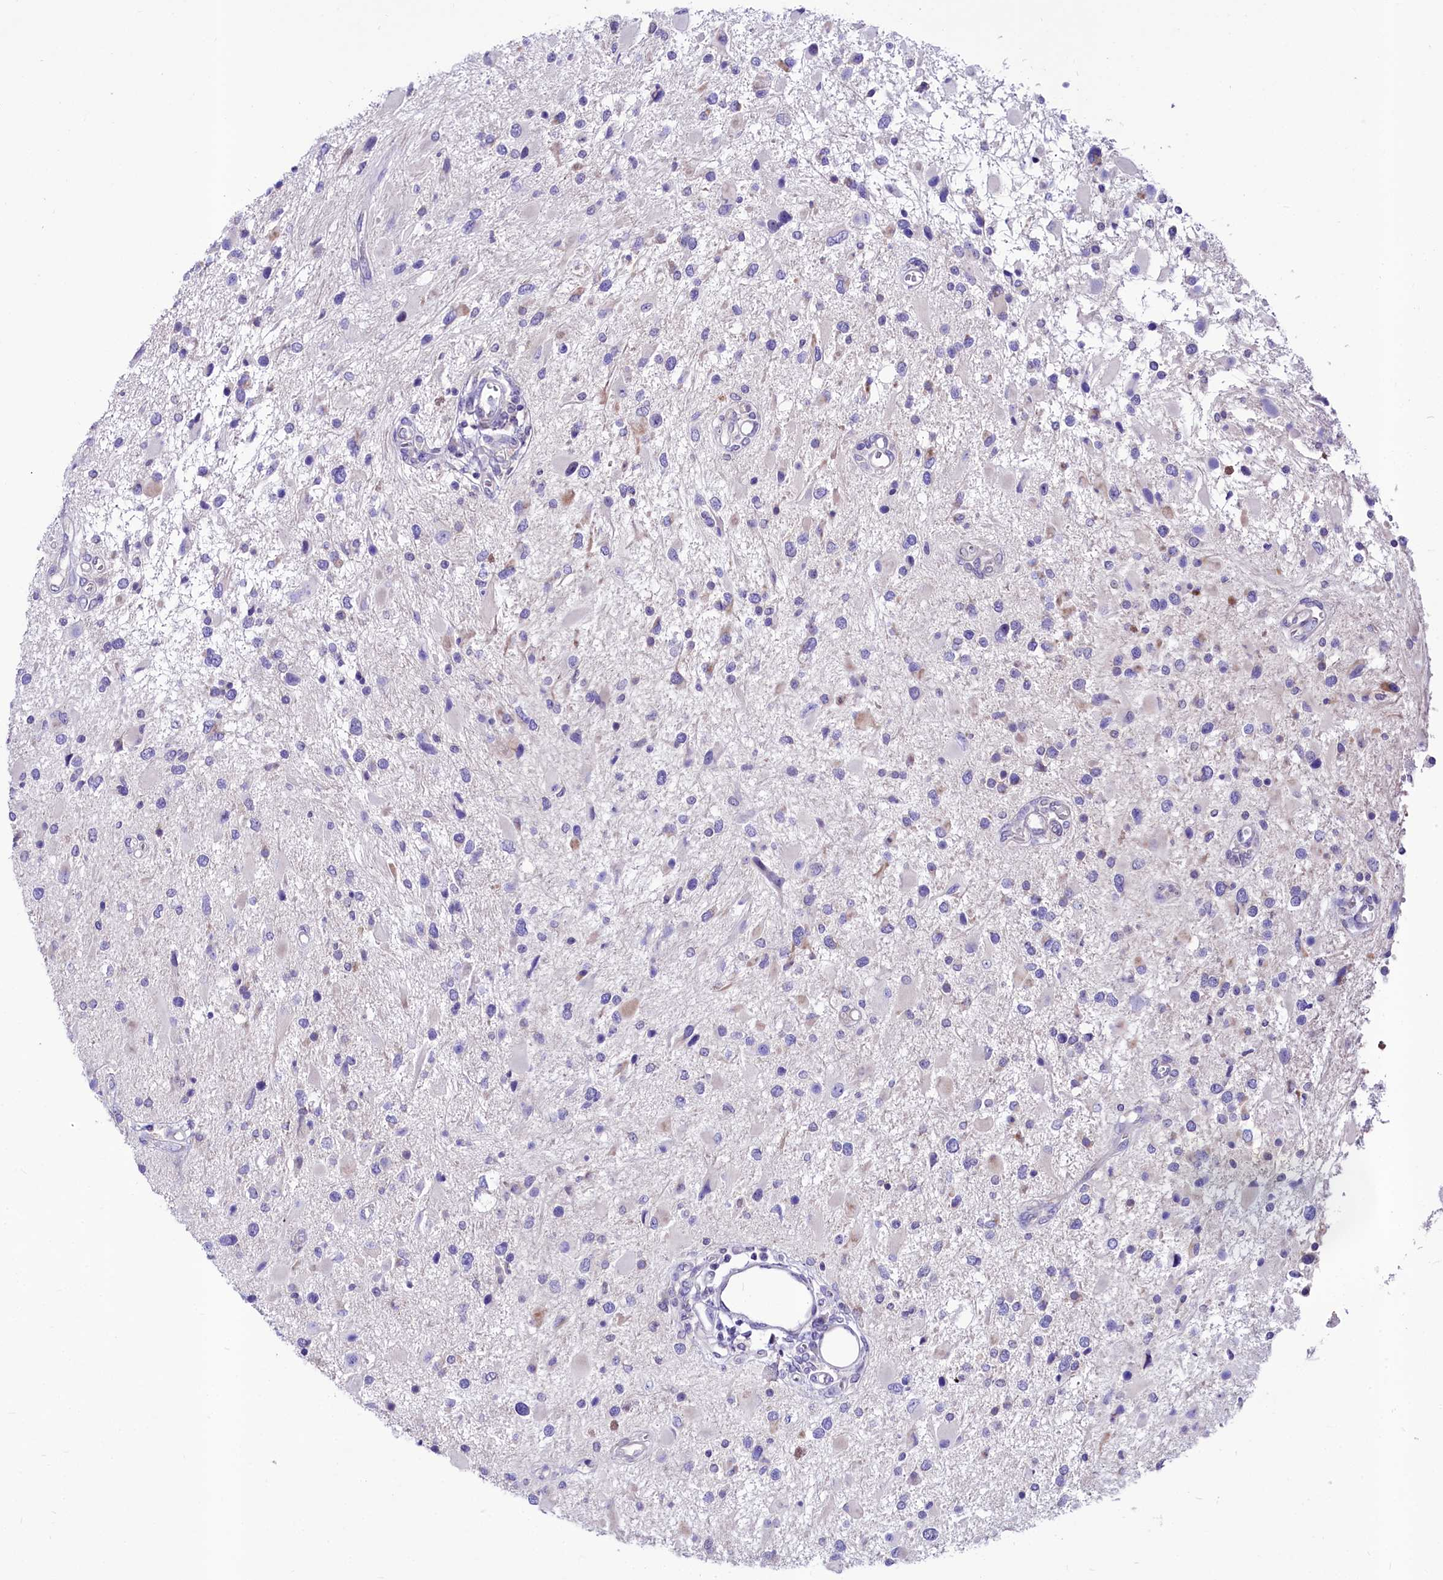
{"staining": {"intensity": "negative", "quantity": "none", "location": "none"}, "tissue": "glioma", "cell_type": "Tumor cells", "image_type": "cancer", "snomed": [{"axis": "morphology", "description": "Glioma, malignant, High grade"}, {"axis": "topography", "description": "Brain"}], "caption": "Malignant high-grade glioma was stained to show a protein in brown. There is no significant positivity in tumor cells.", "gene": "ABHD5", "patient": {"sex": "male", "age": 53}}